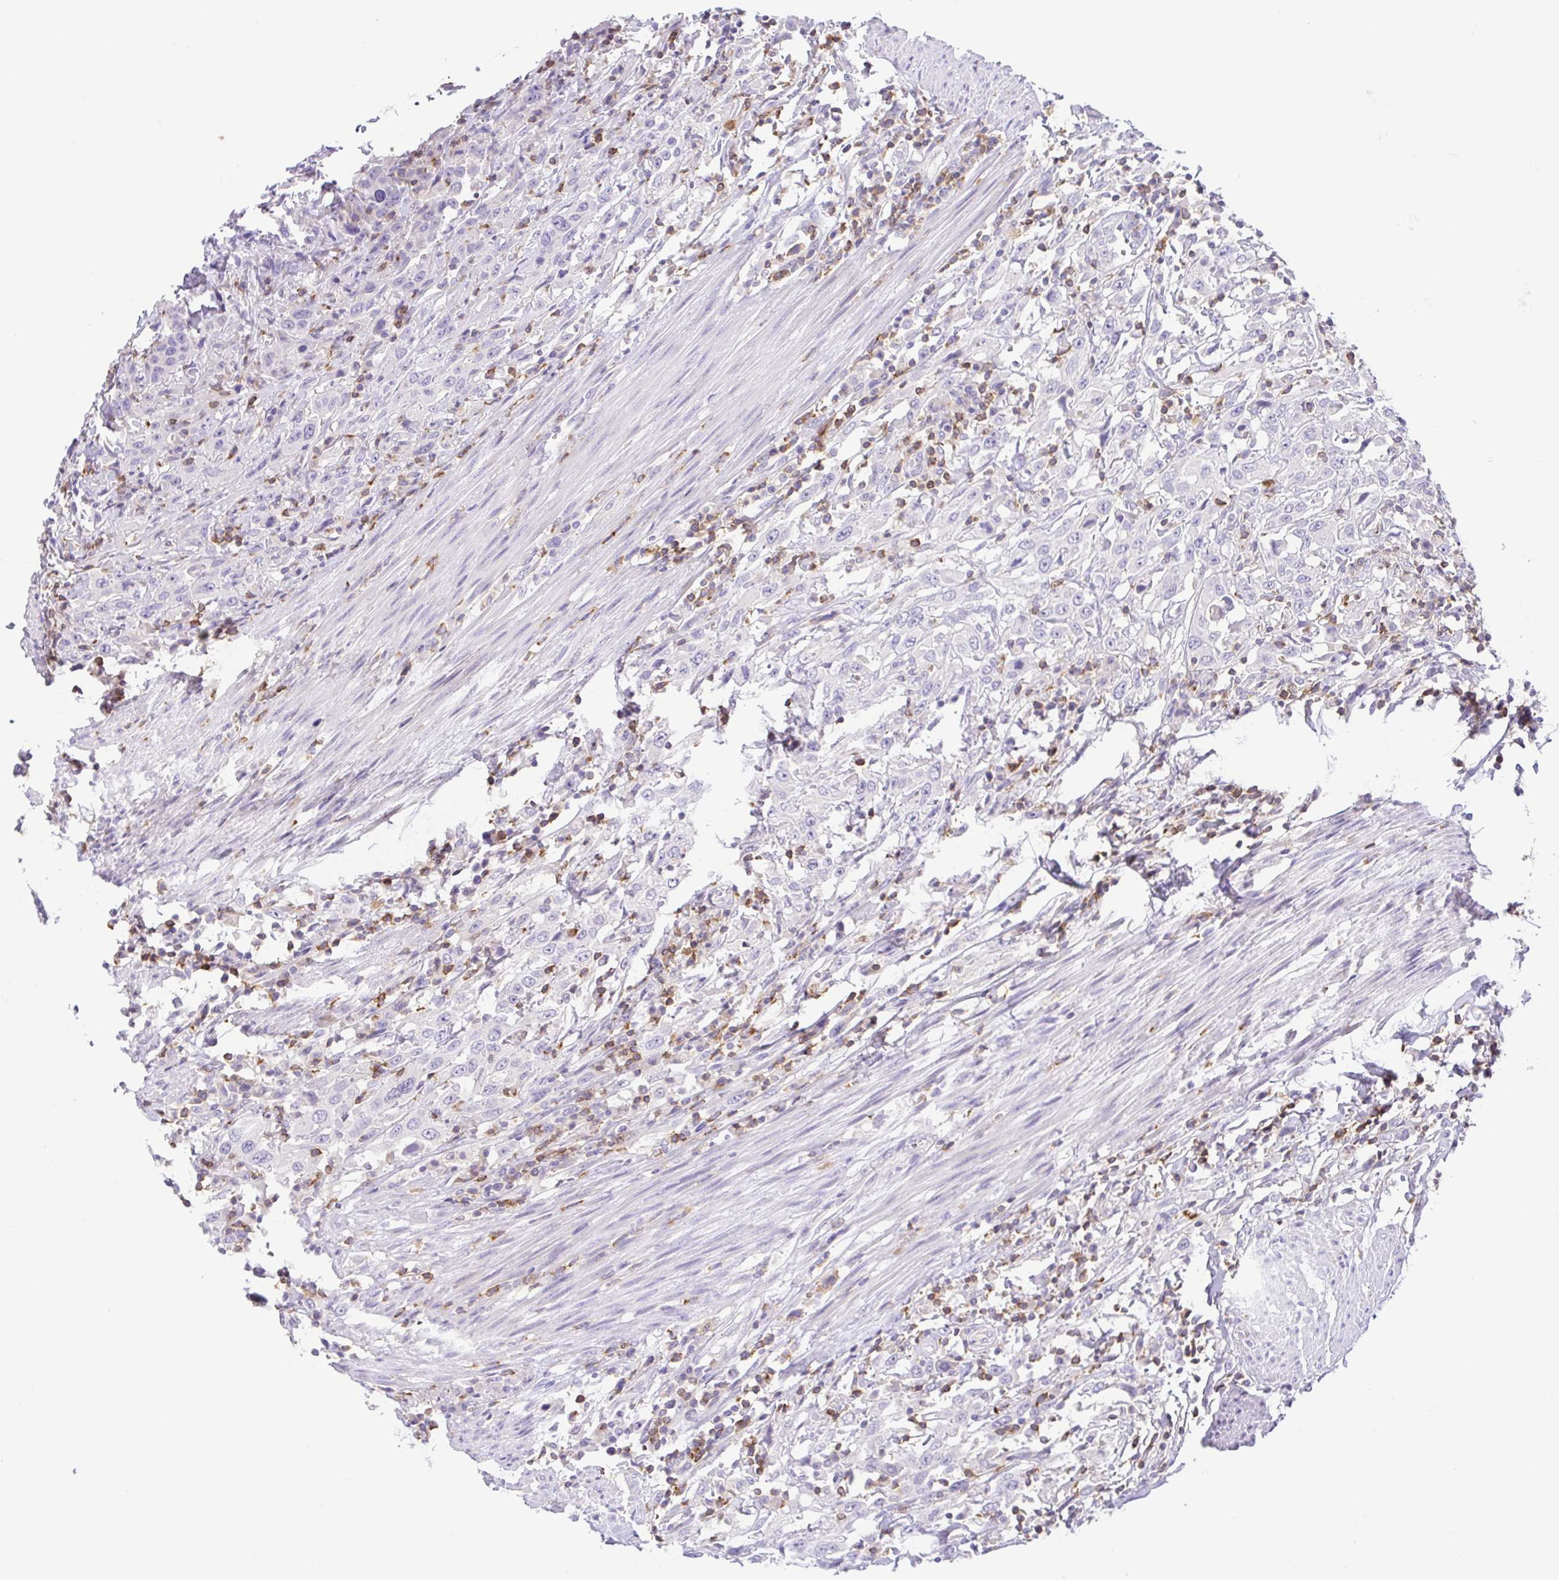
{"staining": {"intensity": "negative", "quantity": "none", "location": "none"}, "tissue": "urothelial cancer", "cell_type": "Tumor cells", "image_type": "cancer", "snomed": [{"axis": "morphology", "description": "Urothelial carcinoma, High grade"}, {"axis": "topography", "description": "Urinary bladder"}], "caption": "Tumor cells are negative for brown protein staining in high-grade urothelial carcinoma. Nuclei are stained in blue.", "gene": "PGLYRP1", "patient": {"sex": "male", "age": 61}}